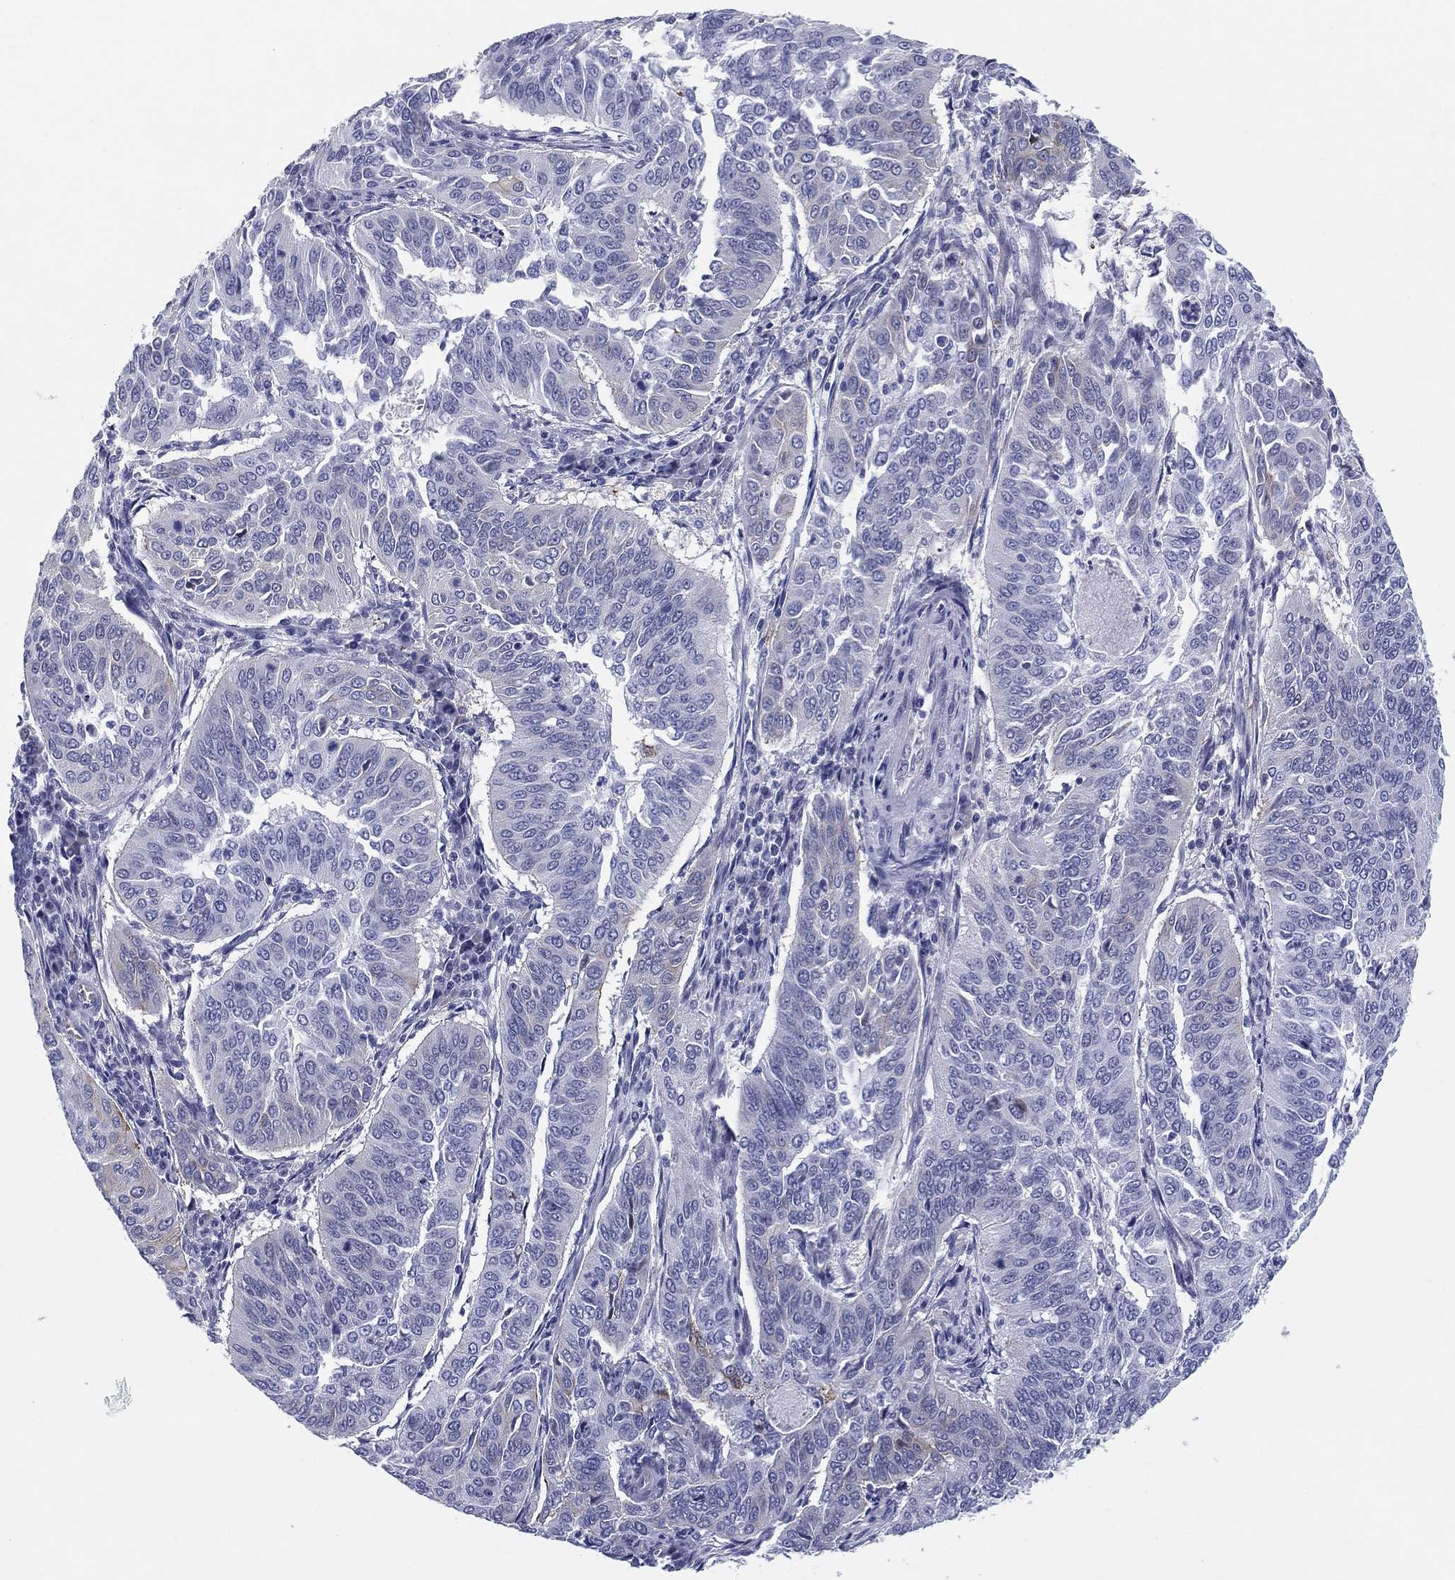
{"staining": {"intensity": "negative", "quantity": "none", "location": "none"}, "tissue": "cervical cancer", "cell_type": "Tumor cells", "image_type": "cancer", "snomed": [{"axis": "morphology", "description": "Normal tissue, NOS"}, {"axis": "morphology", "description": "Squamous cell carcinoma, NOS"}, {"axis": "topography", "description": "Cervix"}], "caption": "The histopathology image reveals no significant expression in tumor cells of cervical cancer (squamous cell carcinoma).", "gene": "HEATR4", "patient": {"sex": "female", "age": 39}}